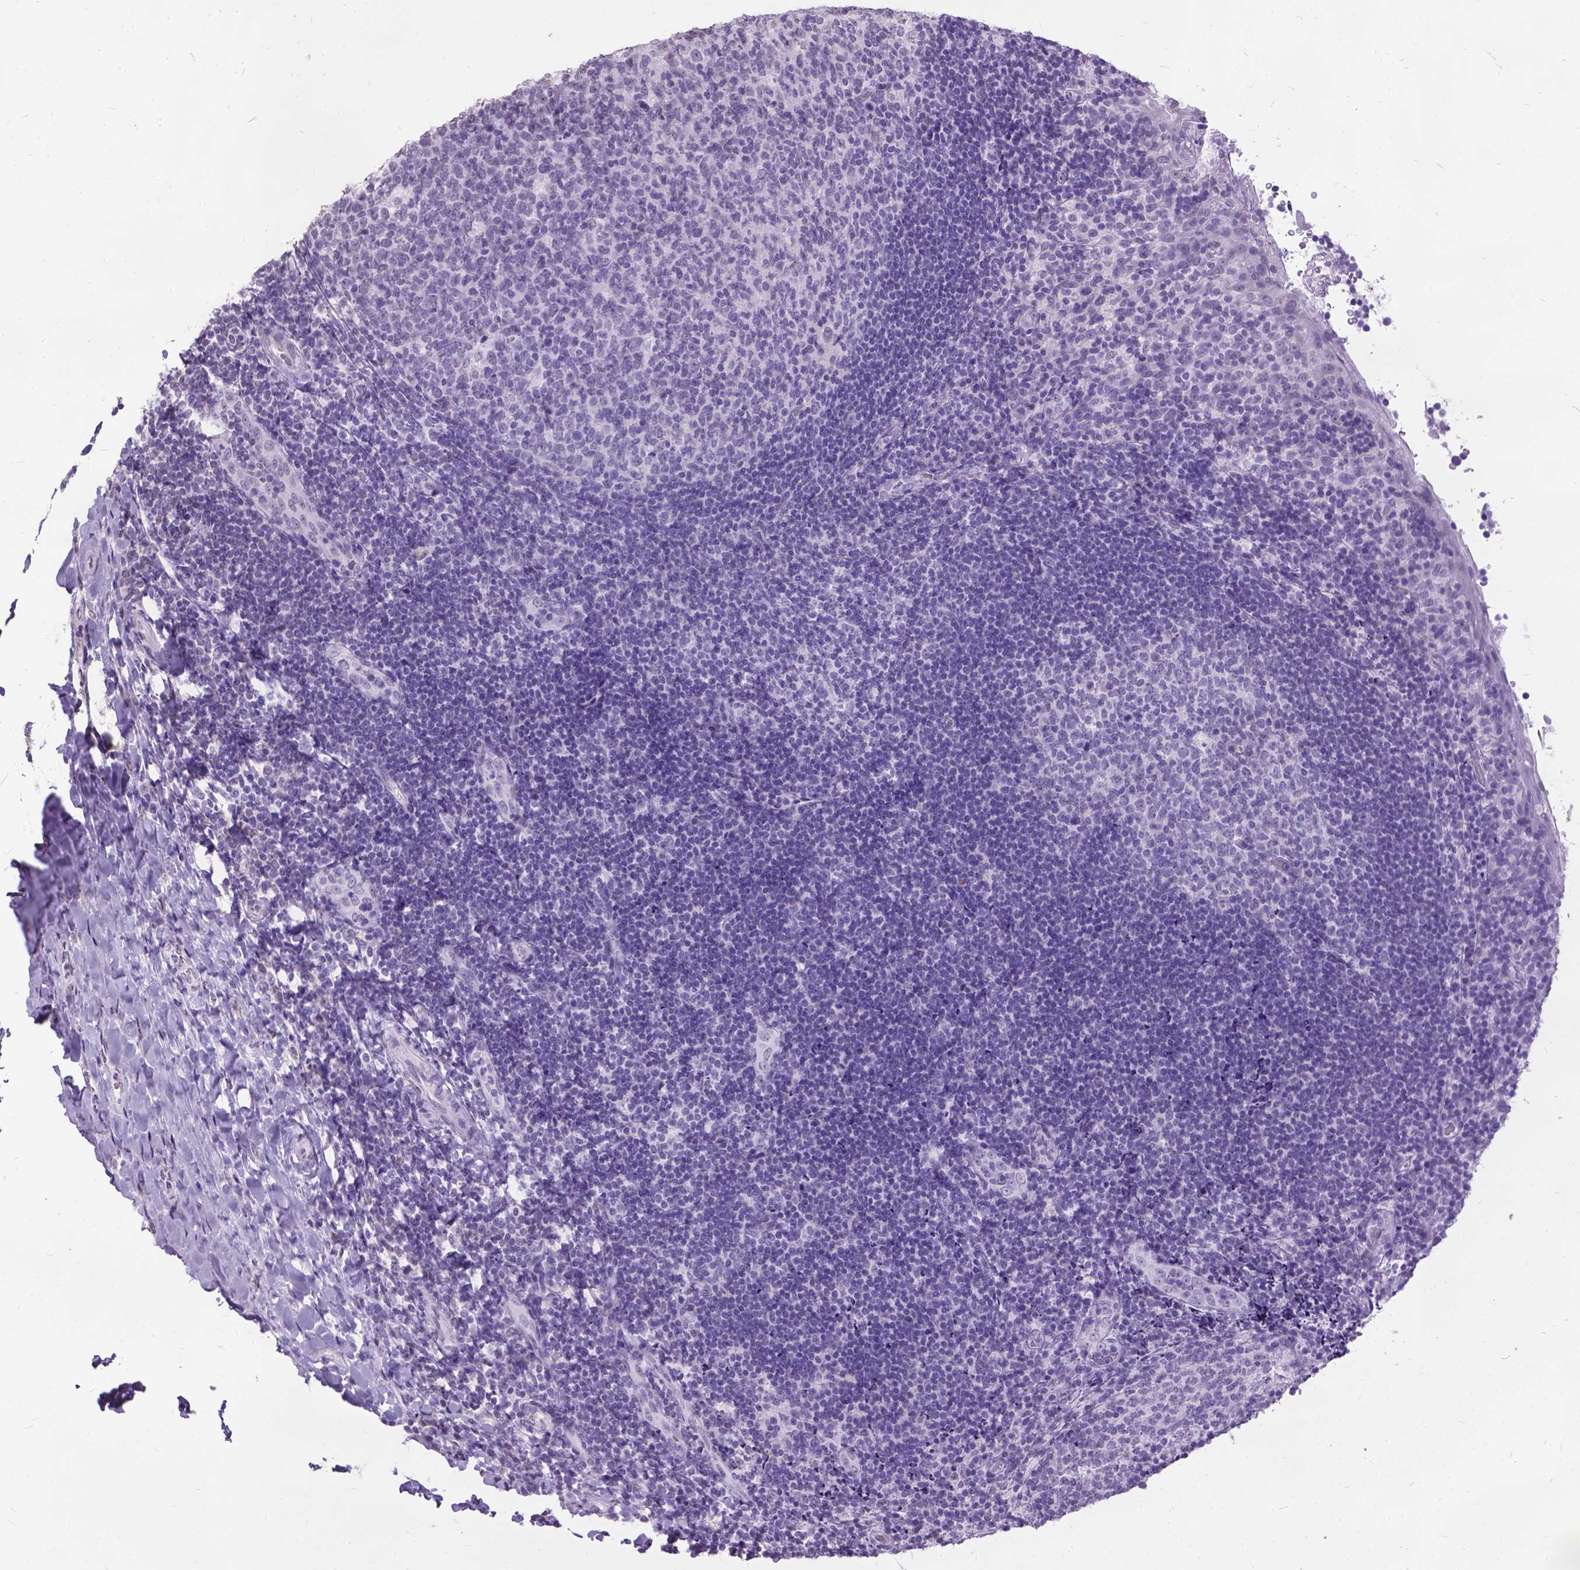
{"staining": {"intensity": "negative", "quantity": "none", "location": "none"}, "tissue": "tonsil", "cell_type": "Germinal center cells", "image_type": "normal", "snomed": [{"axis": "morphology", "description": "Normal tissue, NOS"}, {"axis": "topography", "description": "Tonsil"}], "caption": "The image exhibits no significant expression in germinal center cells of tonsil. (Immunohistochemistry (ihc), brightfield microscopy, high magnification).", "gene": "MARCHF10", "patient": {"sex": "female", "age": 10}}